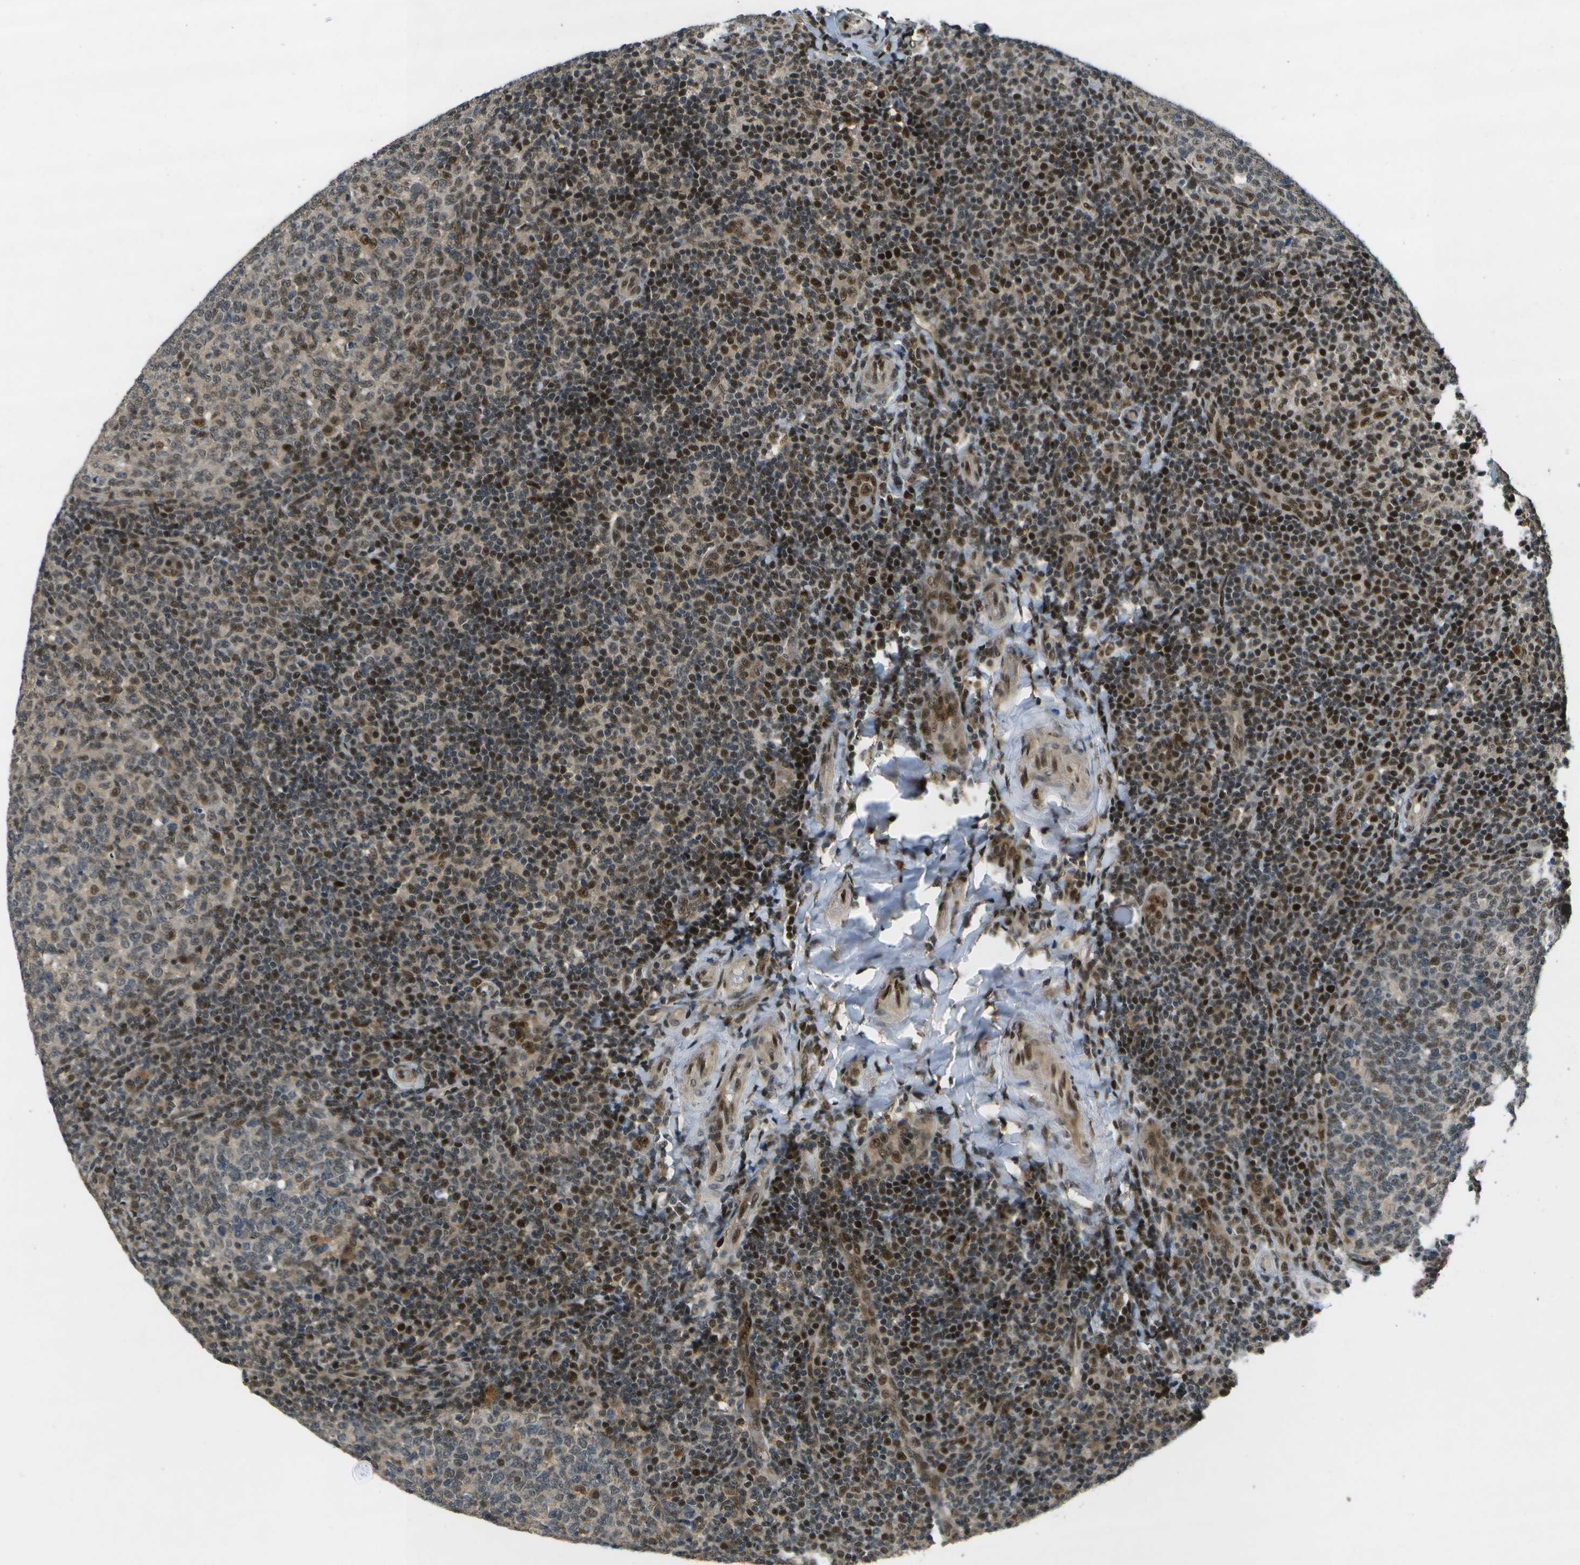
{"staining": {"intensity": "strong", "quantity": "25%-75%", "location": "nuclear"}, "tissue": "tonsil", "cell_type": "Germinal center cells", "image_type": "normal", "snomed": [{"axis": "morphology", "description": "Normal tissue, NOS"}, {"axis": "topography", "description": "Tonsil"}], "caption": "Immunohistochemistry (IHC) of unremarkable tonsil demonstrates high levels of strong nuclear staining in approximately 25%-75% of germinal center cells.", "gene": "GANC", "patient": {"sex": "female", "age": 19}}